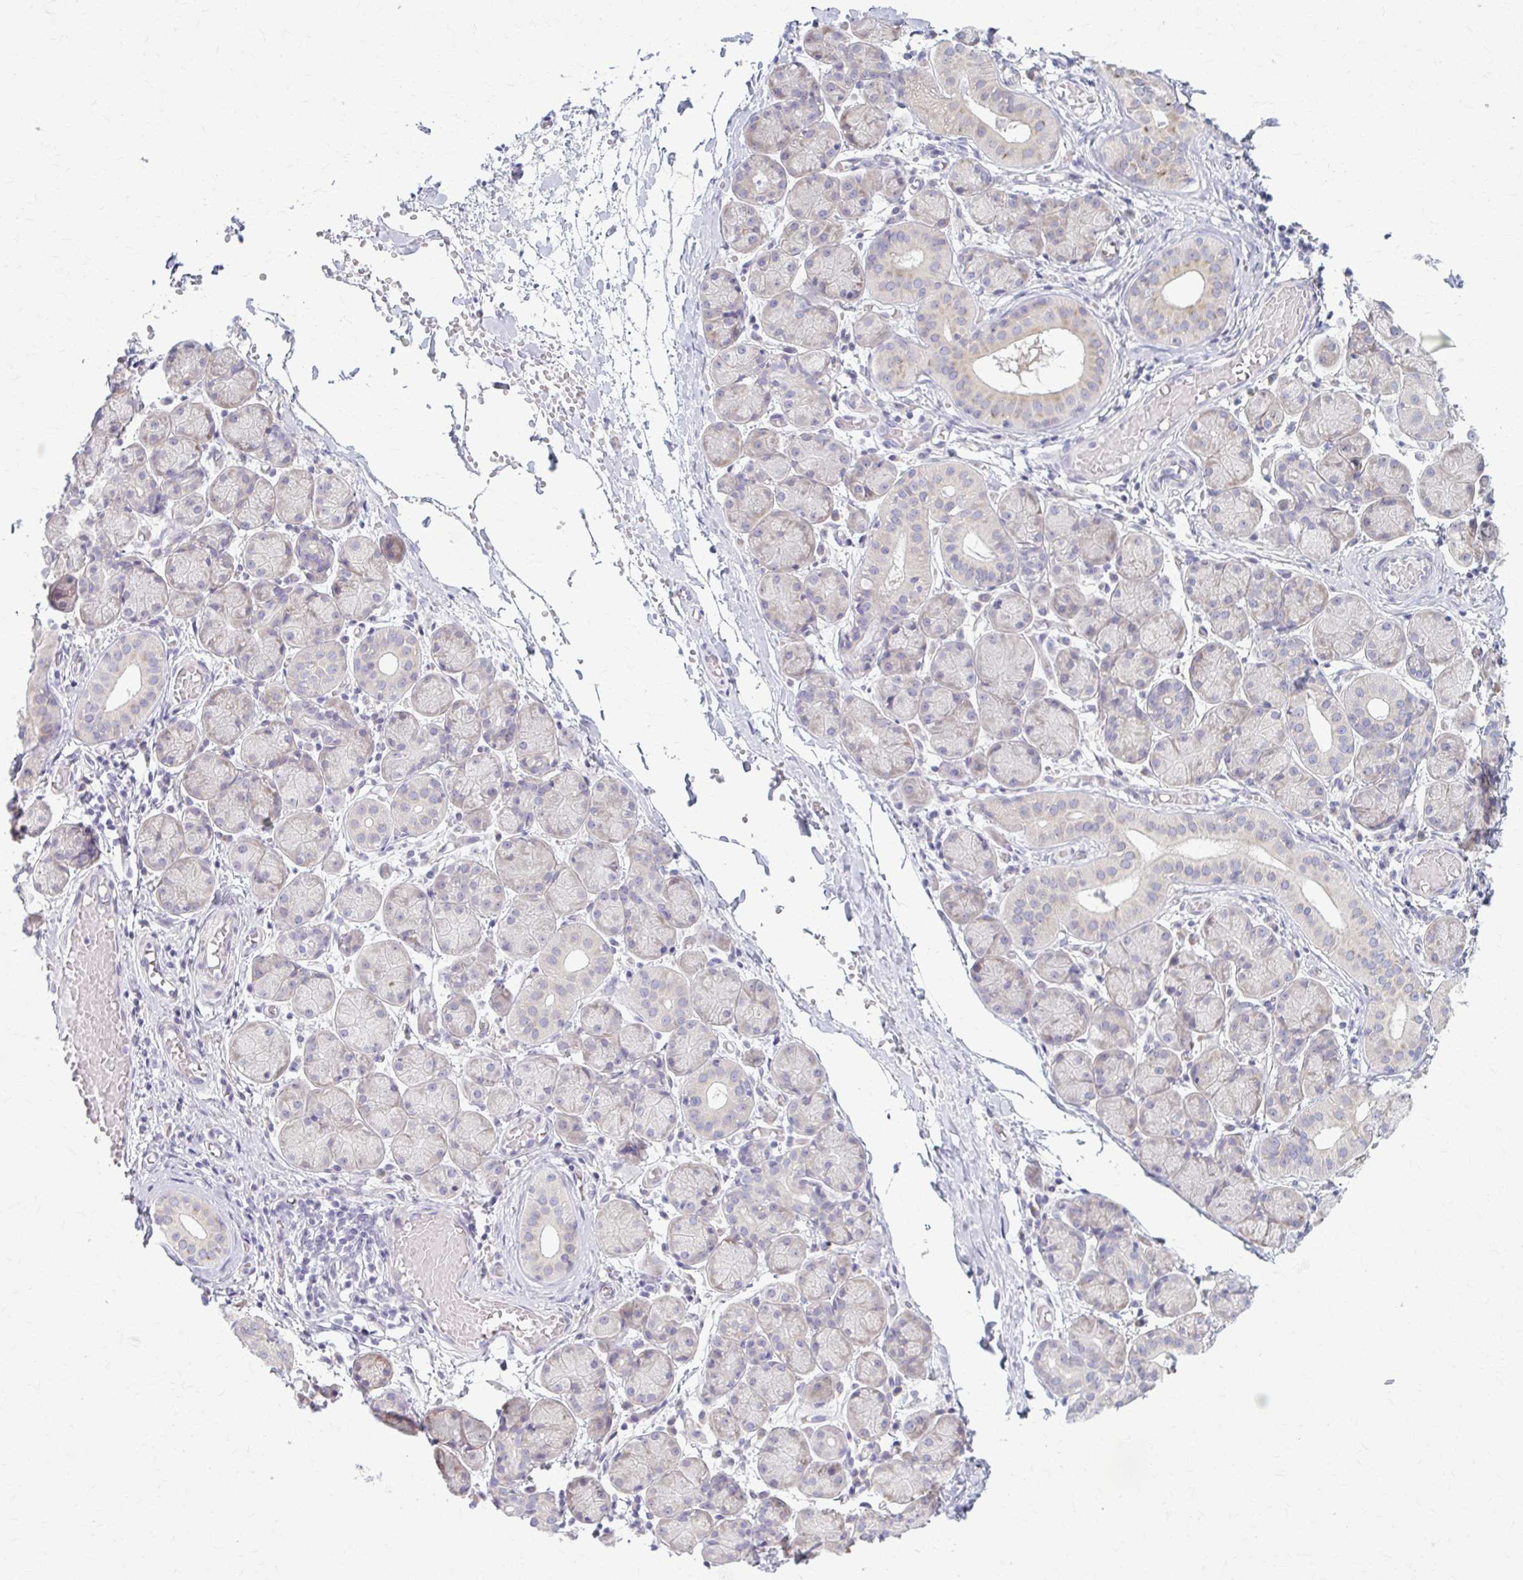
{"staining": {"intensity": "weak", "quantity": "<25%", "location": "cytoplasmic/membranous"}, "tissue": "salivary gland", "cell_type": "Glandular cells", "image_type": "normal", "snomed": [{"axis": "morphology", "description": "Normal tissue, NOS"}, {"axis": "topography", "description": "Salivary gland"}], "caption": "Immunohistochemistry of benign salivary gland shows no expression in glandular cells.", "gene": "PRKRA", "patient": {"sex": "female", "age": 24}}